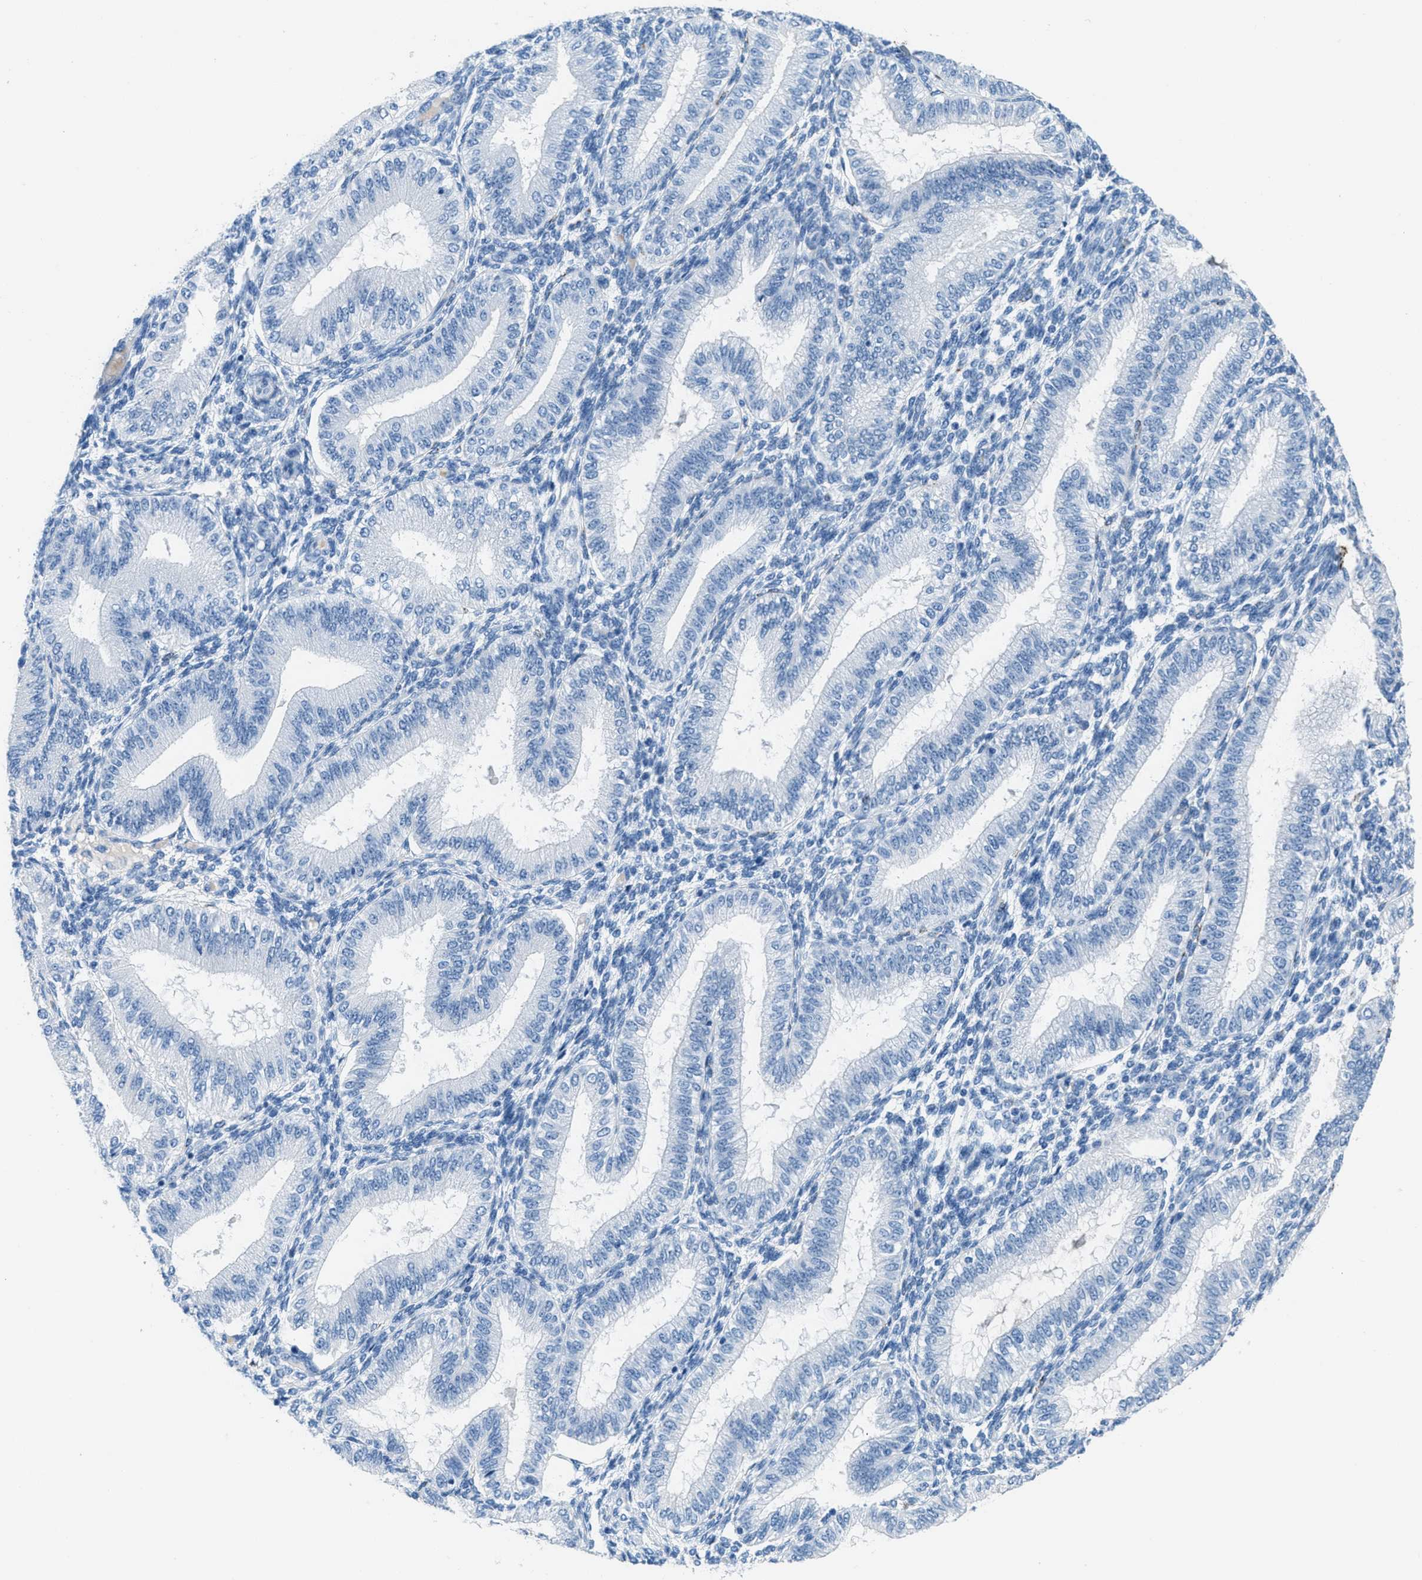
{"staining": {"intensity": "negative", "quantity": "none", "location": "none"}, "tissue": "endometrium", "cell_type": "Cells in endometrial stroma", "image_type": "normal", "snomed": [{"axis": "morphology", "description": "Normal tissue, NOS"}, {"axis": "topography", "description": "Endometrium"}], "caption": "This is a photomicrograph of IHC staining of unremarkable endometrium, which shows no staining in cells in endometrial stroma.", "gene": "MGARP", "patient": {"sex": "female", "age": 39}}